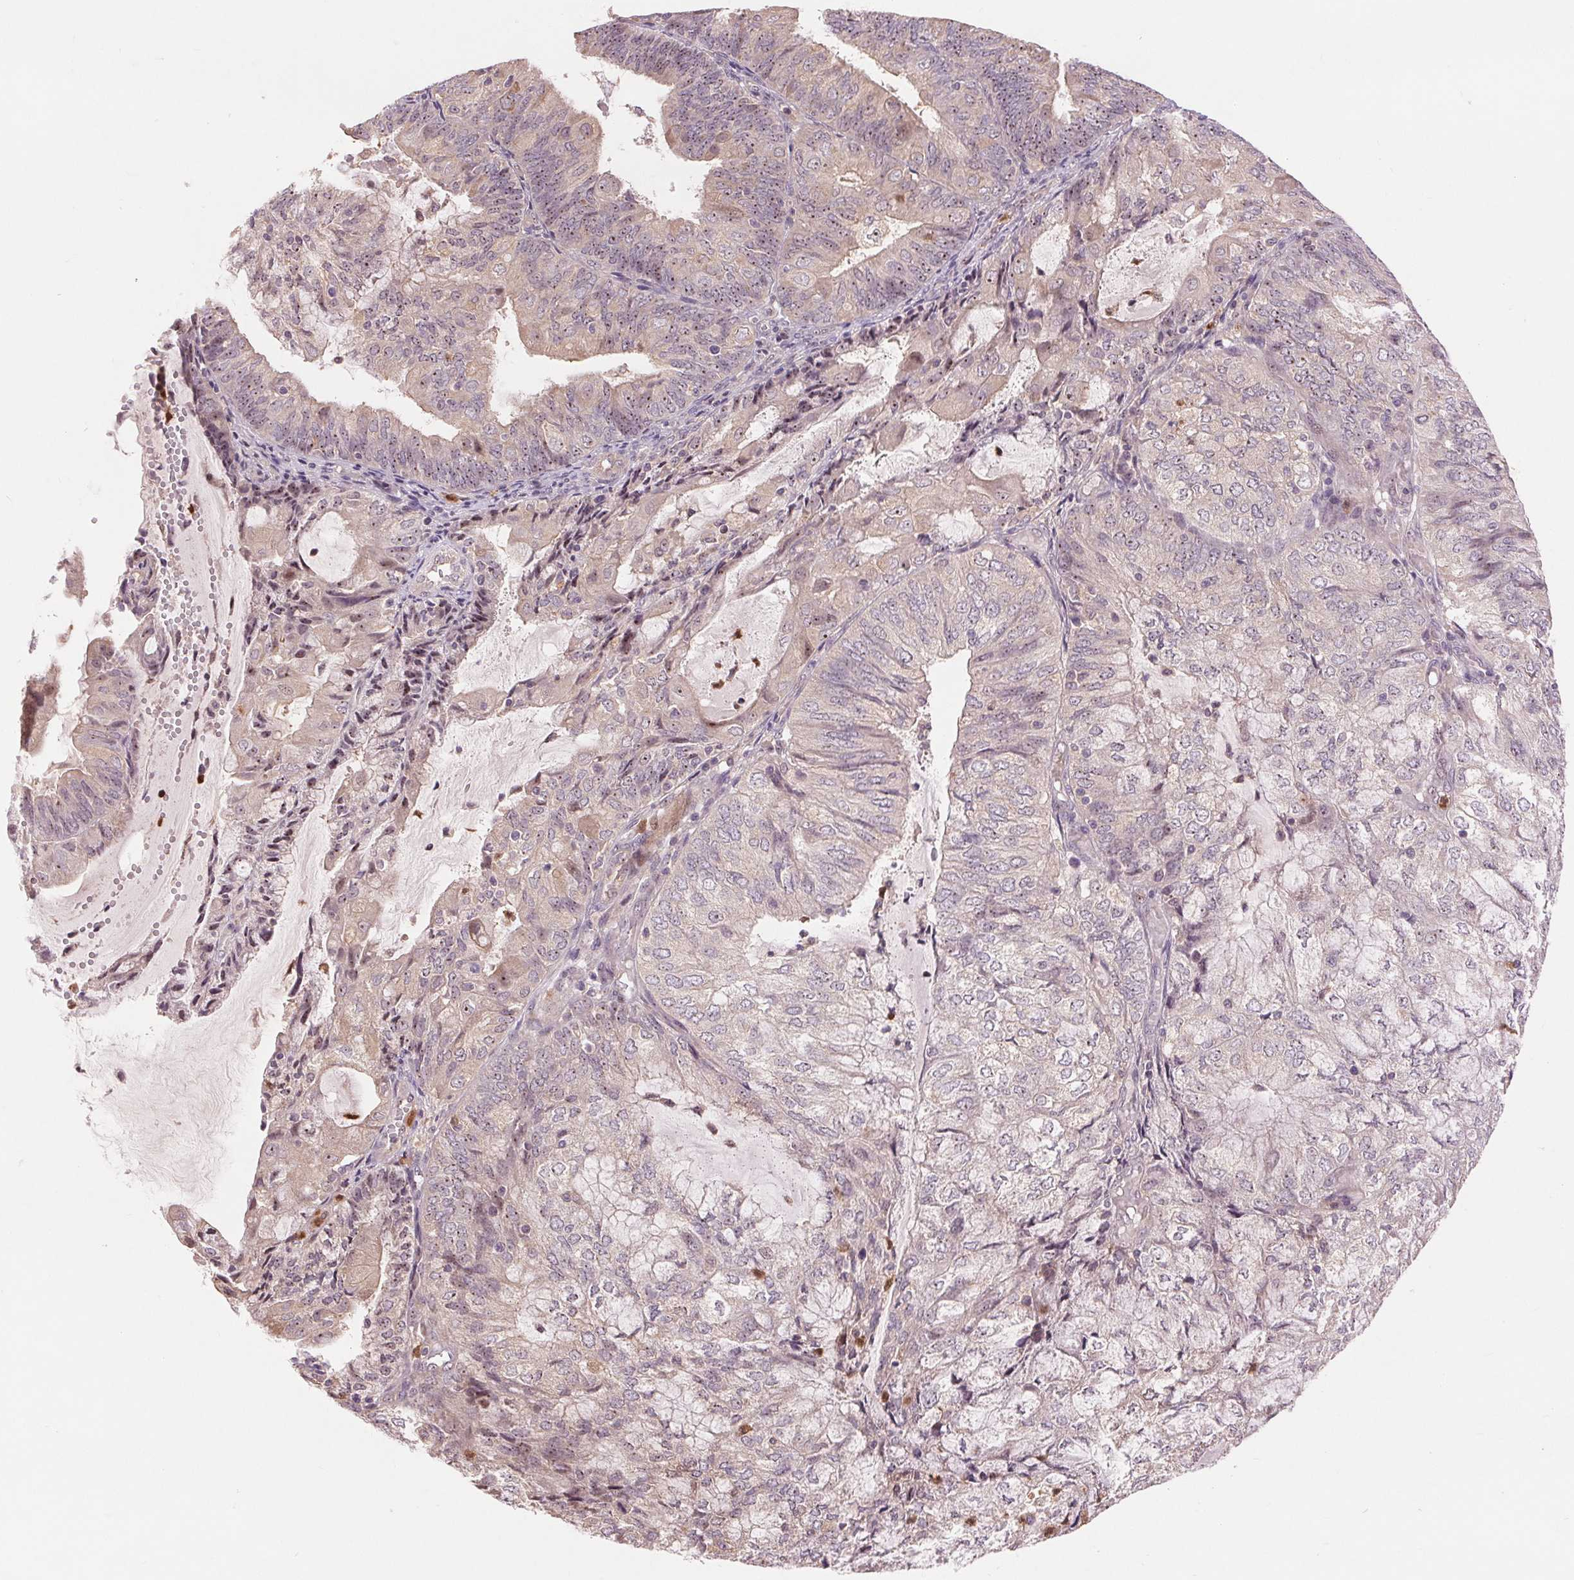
{"staining": {"intensity": "weak", "quantity": "<25%", "location": "cytoplasmic/membranous"}, "tissue": "endometrial cancer", "cell_type": "Tumor cells", "image_type": "cancer", "snomed": [{"axis": "morphology", "description": "Adenocarcinoma, NOS"}, {"axis": "topography", "description": "Endometrium"}], "caption": "Endometrial adenocarcinoma was stained to show a protein in brown. There is no significant positivity in tumor cells. (DAB (3,3'-diaminobenzidine) immunohistochemistry (IHC) with hematoxylin counter stain).", "gene": "RANBP3L", "patient": {"sex": "female", "age": 81}}